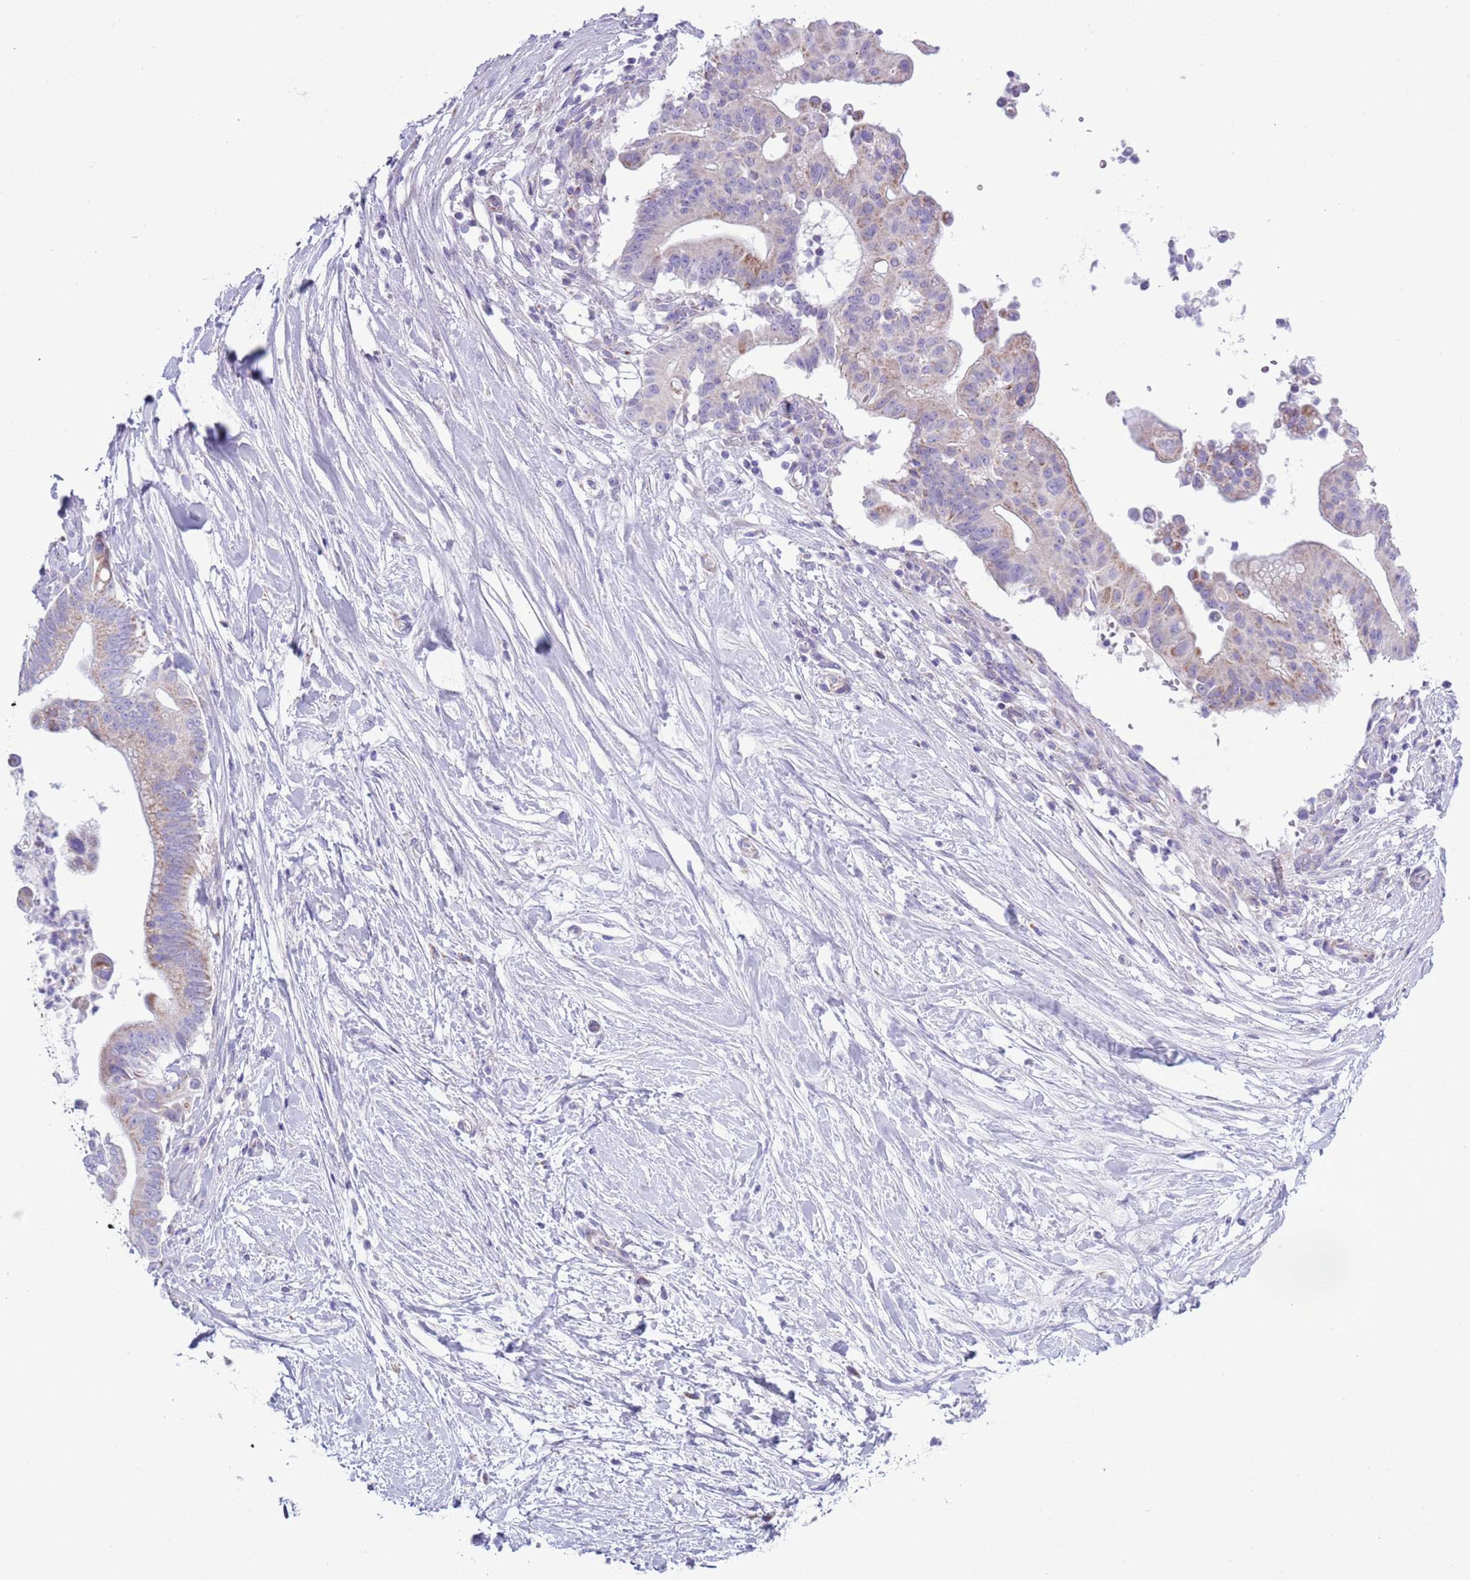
{"staining": {"intensity": "weak", "quantity": "<25%", "location": "cytoplasmic/membranous"}, "tissue": "pancreatic cancer", "cell_type": "Tumor cells", "image_type": "cancer", "snomed": [{"axis": "morphology", "description": "Adenocarcinoma, NOS"}, {"axis": "topography", "description": "Pancreas"}], "caption": "Adenocarcinoma (pancreatic) stained for a protein using immunohistochemistry exhibits no staining tumor cells.", "gene": "MOCOS", "patient": {"sex": "male", "age": 68}}